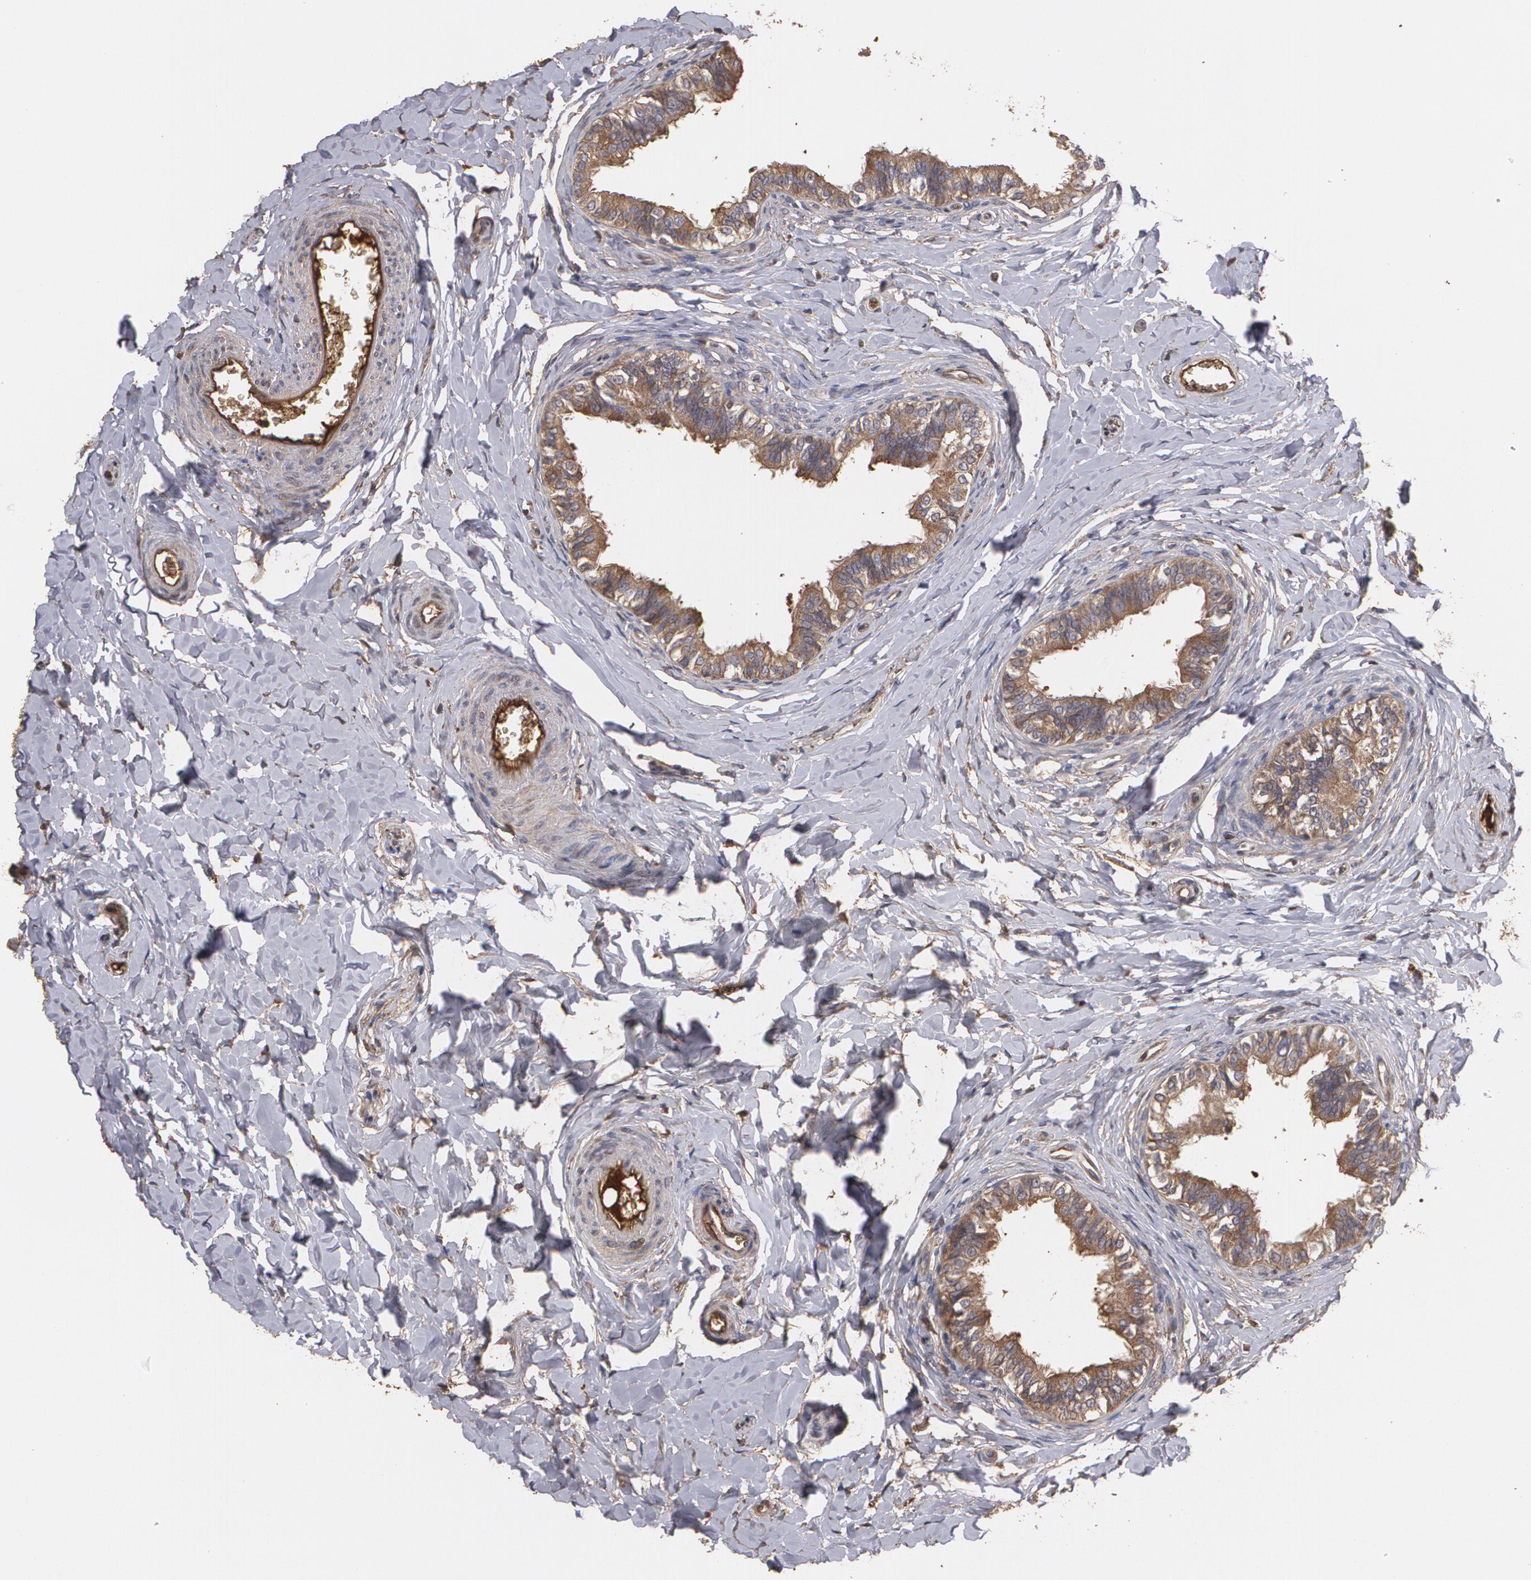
{"staining": {"intensity": "moderate", "quantity": ">75%", "location": "cytoplasmic/membranous"}, "tissue": "epididymis", "cell_type": "Glandular cells", "image_type": "normal", "snomed": [{"axis": "morphology", "description": "Normal tissue, NOS"}, {"axis": "topography", "description": "Soft tissue"}, {"axis": "topography", "description": "Epididymis"}], "caption": "Immunohistochemistry staining of normal epididymis, which displays medium levels of moderate cytoplasmic/membranous positivity in about >75% of glandular cells indicating moderate cytoplasmic/membranous protein positivity. The staining was performed using DAB (brown) for protein detection and nuclei were counterstained in hematoxylin (blue).", "gene": "PON1", "patient": {"sex": "male", "age": 26}}